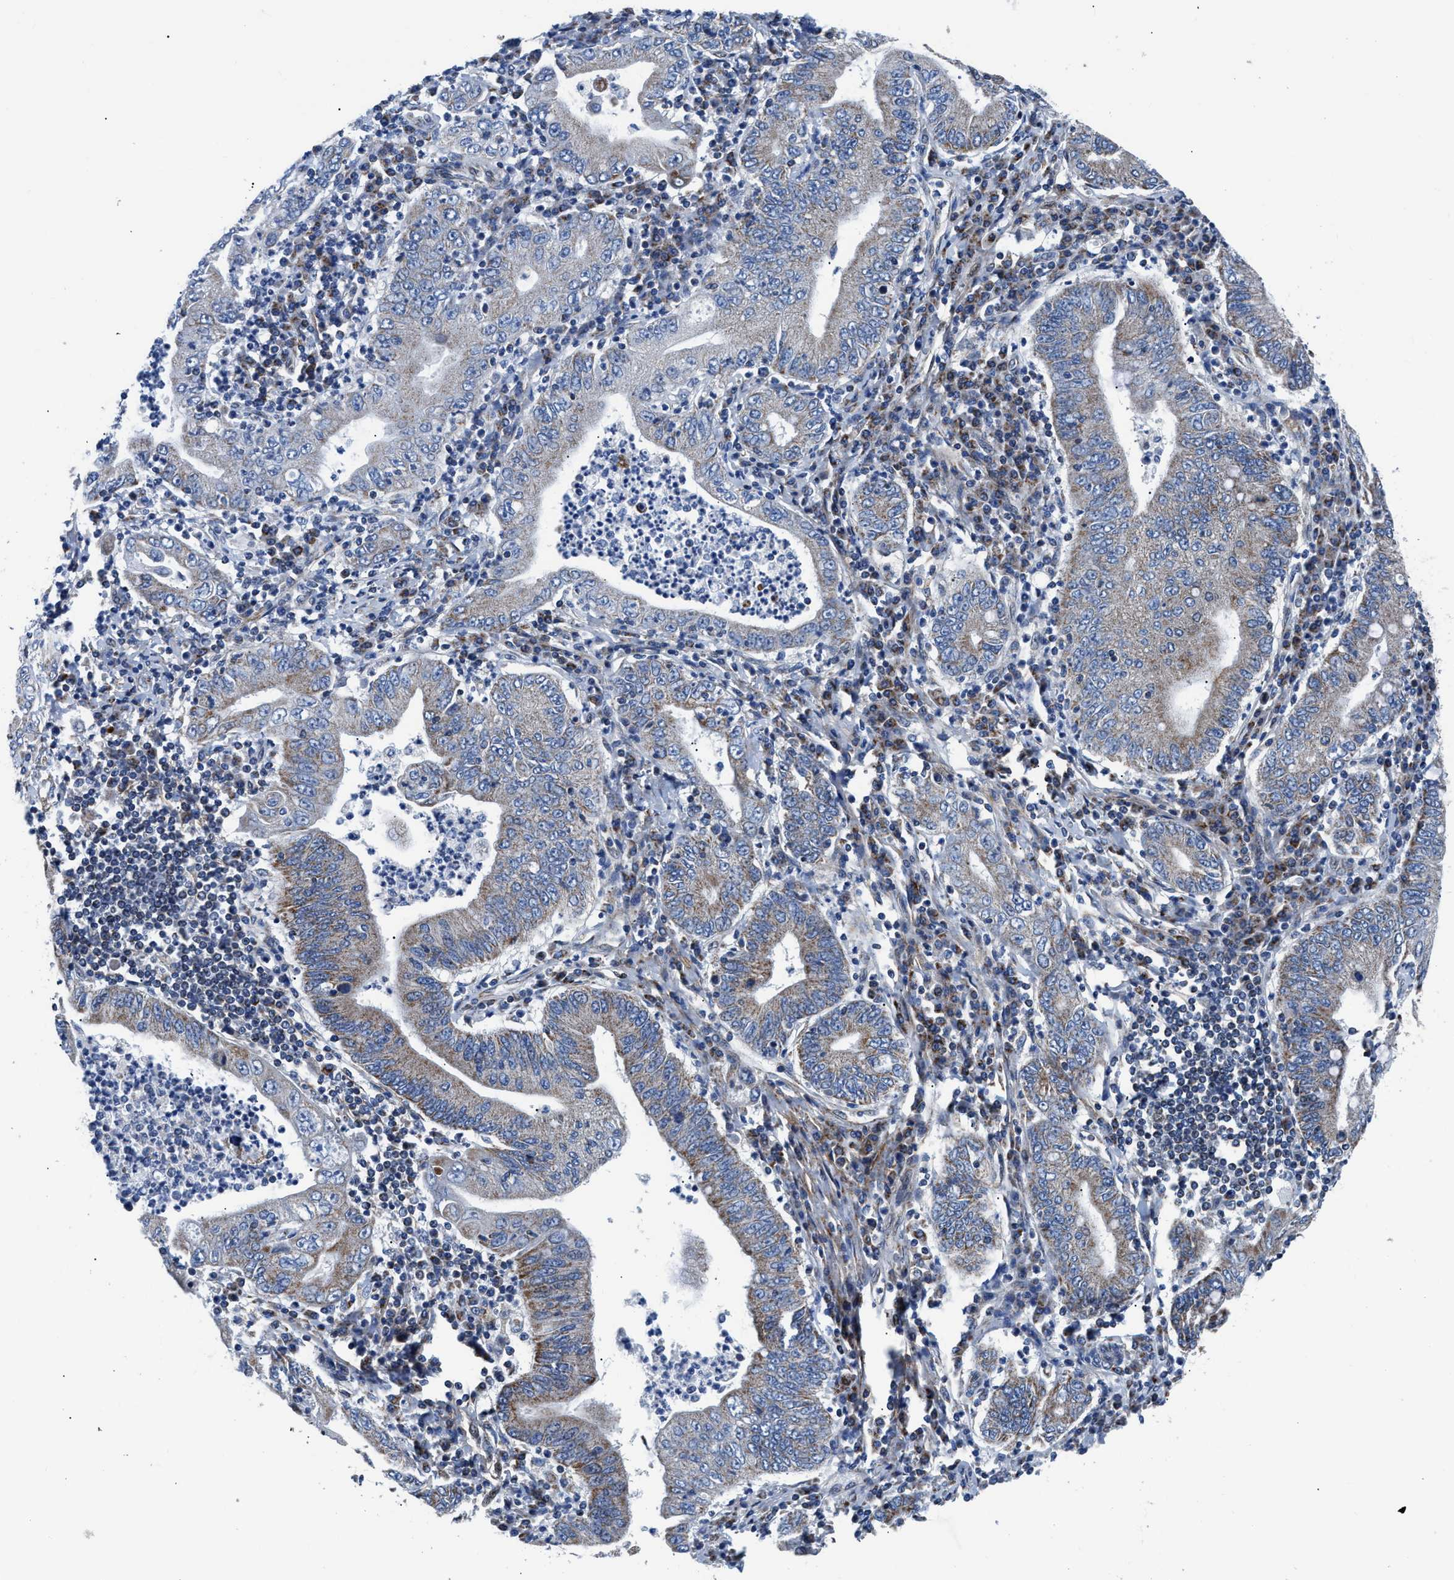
{"staining": {"intensity": "moderate", "quantity": "<25%", "location": "cytoplasmic/membranous"}, "tissue": "stomach cancer", "cell_type": "Tumor cells", "image_type": "cancer", "snomed": [{"axis": "morphology", "description": "Normal tissue, NOS"}, {"axis": "morphology", "description": "Adenocarcinoma, NOS"}, {"axis": "topography", "description": "Esophagus"}, {"axis": "topography", "description": "Stomach, upper"}, {"axis": "topography", "description": "Peripheral nerve tissue"}], "caption": "Protein staining of adenocarcinoma (stomach) tissue reveals moderate cytoplasmic/membranous staining in about <25% of tumor cells. Nuclei are stained in blue.", "gene": "LMO2", "patient": {"sex": "male", "age": 62}}